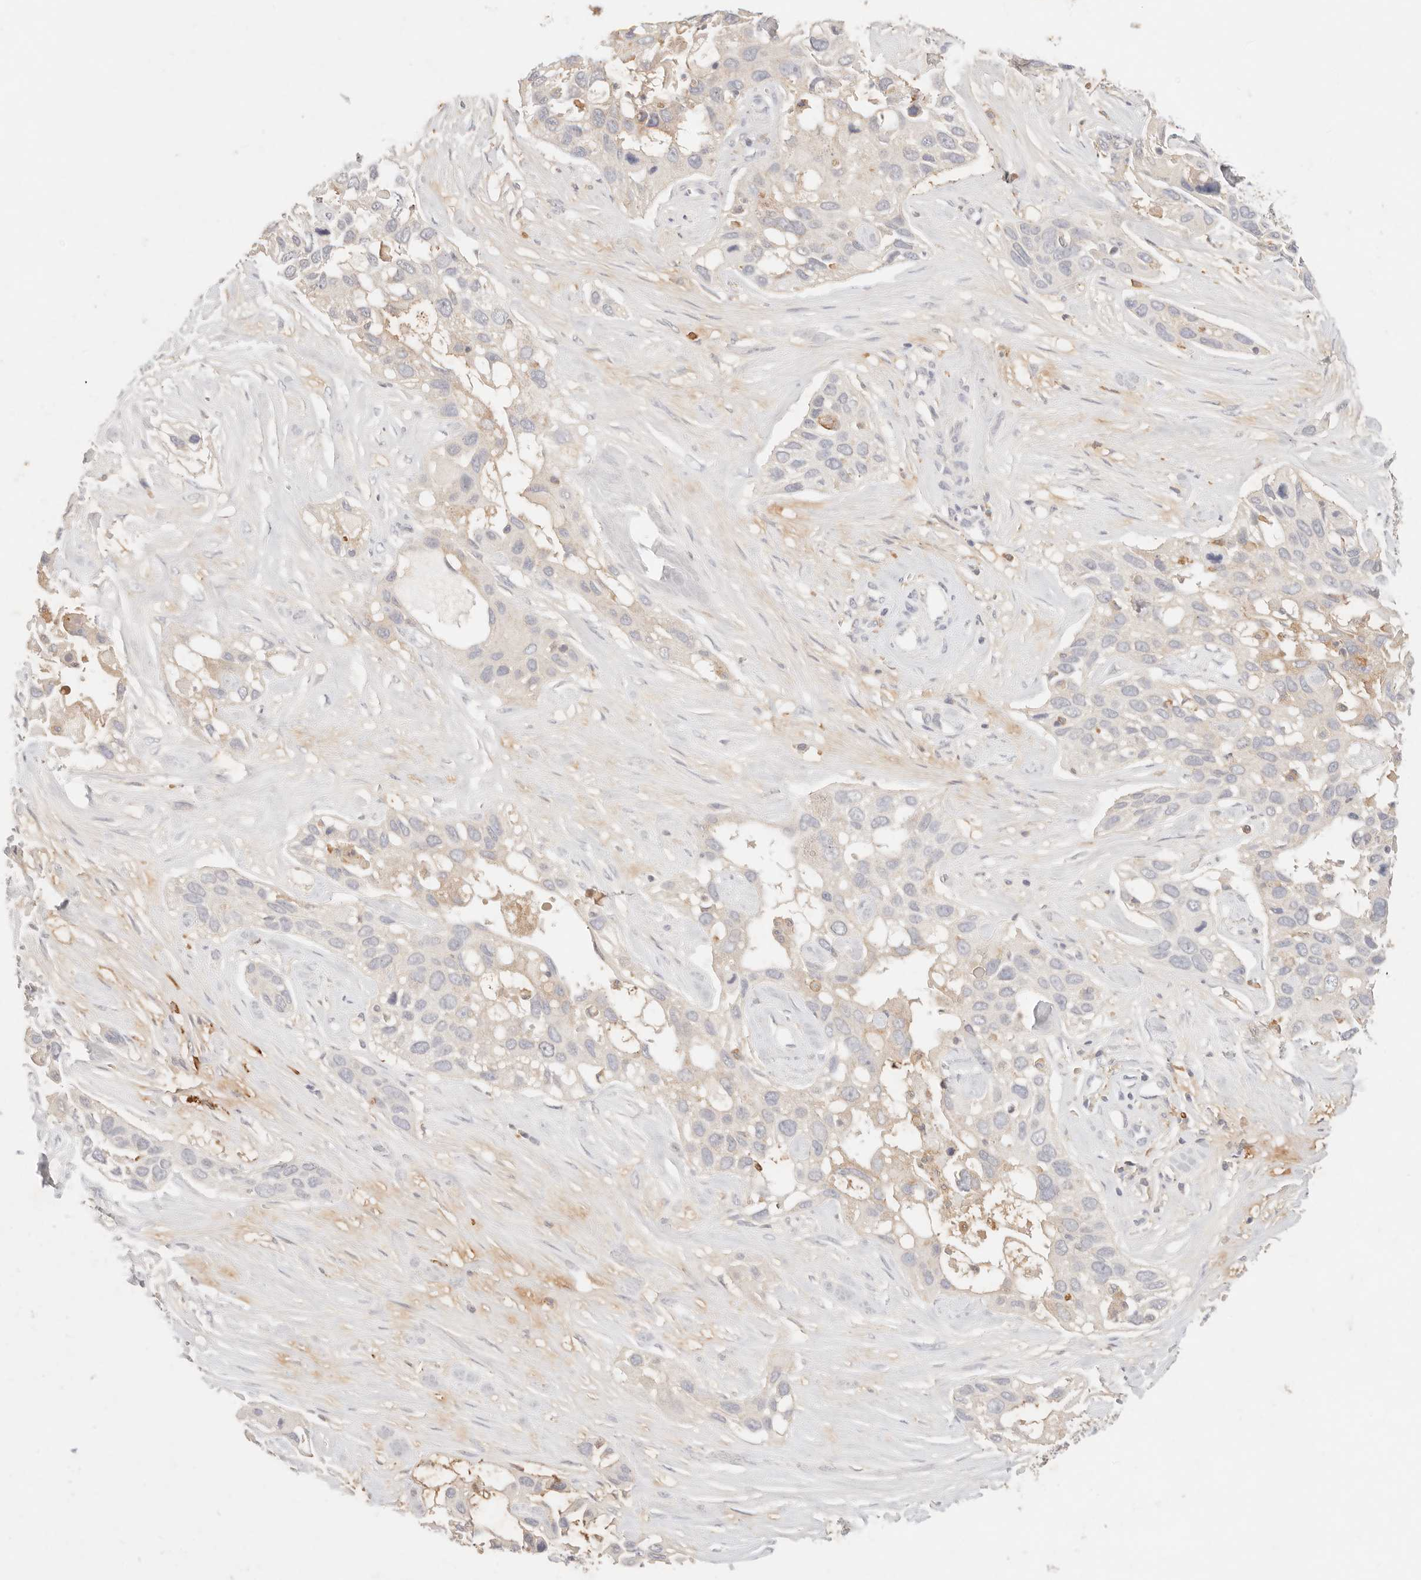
{"staining": {"intensity": "negative", "quantity": "none", "location": "none"}, "tissue": "pancreatic cancer", "cell_type": "Tumor cells", "image_type": "cancer", "snomed": [{"axis": "morphology", "description": "Adenocarcinoma, NOS"}, {"axis": "topography", "description": "Pancreas"}], "caption": "A high-resolution image shows IHC staining of pancreatic adenocarcinoma, which exhibits no significant positivity in tumor cells.", "gene": "HK2", "patient": {"sex": "female", "age": 60}}